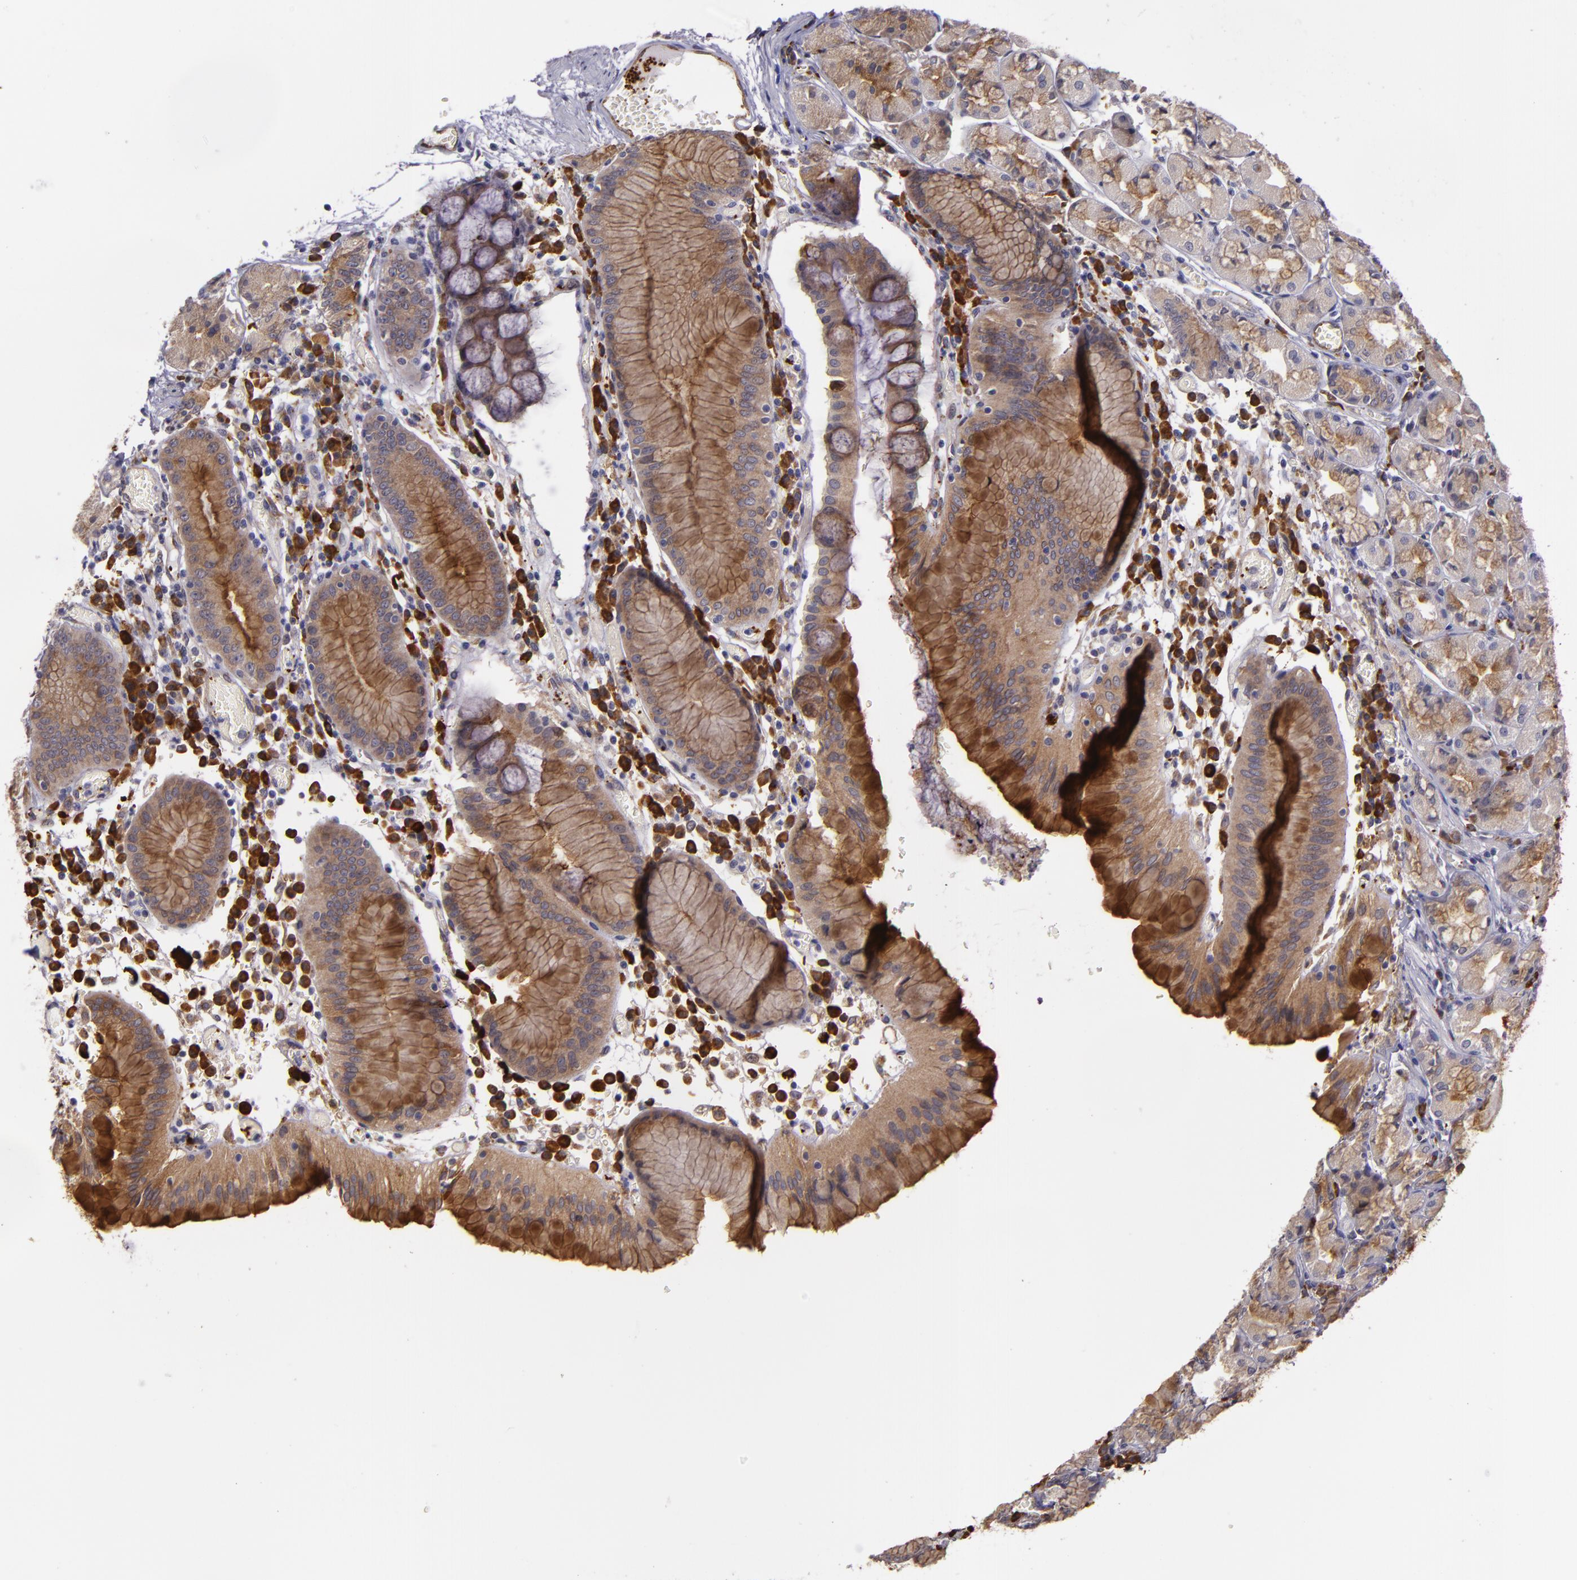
{"staining": {"intensity": "moderate", "quantity": ">75%", "location": "cytoplasmic/membranous"}, "tissue": "stomach", "cell_type": "Glandular cells", "image_type": "normal", "snomed": [{"axis": "morphology", "description": "Normal tissue, NOS"}, {"axis": "topography", "description": "Stomach, lower"}], "caption": "Moderate cytoplasmic/membranous positivity for a protein is appreciated in approximately >75% of glandular cells of normal stomach using immunohistochemistry.", "gene": "SYTL4", "patient": {"sex": "female", "age": 73}}